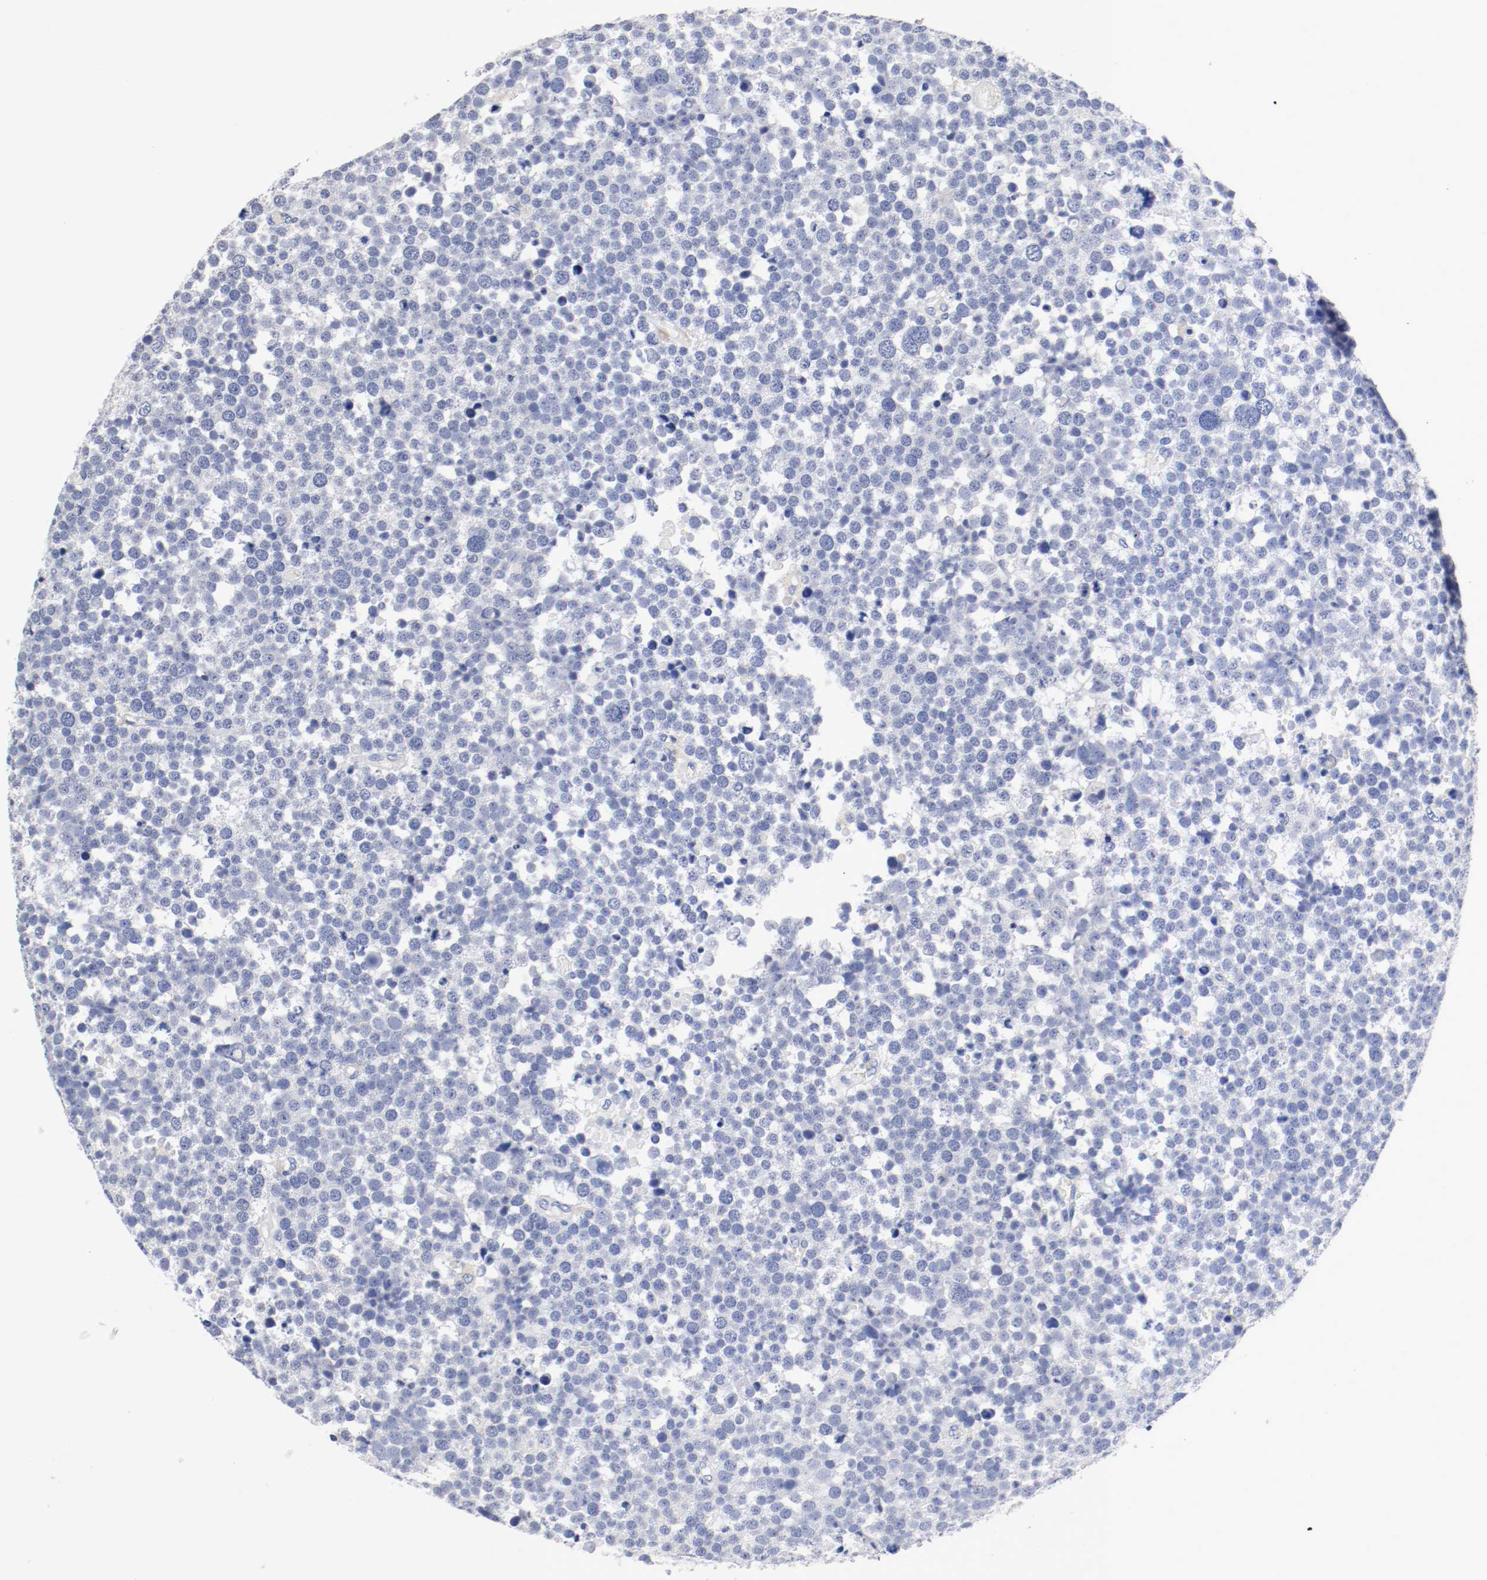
{"staining": {"intensity": "negative", "quantity": "none", "location": "none"}, "tissue": "testis cancer", "cell_type": "Tumor cells", "image_type": "cancer", "snomed": [{"axis": "morphology", "description": "Seminoma, NOS"}, {"axis": "topography", "description": "Testis"}], "caption": "DAB (3,3'-diaminobenzidine) immunohistochemical staining of testis cancer (seminoma) demonstrates no significant positivity in tumor cells. The staining was performed using DAB (3,3'-diaminobenzidine) to visualize the protein expression in brown, while the nuclei were stained in blue with hematoxylin (Magnification: 20x).", "gene": "FGFBP1", "patient": {"sex": "male", "age": 71}}